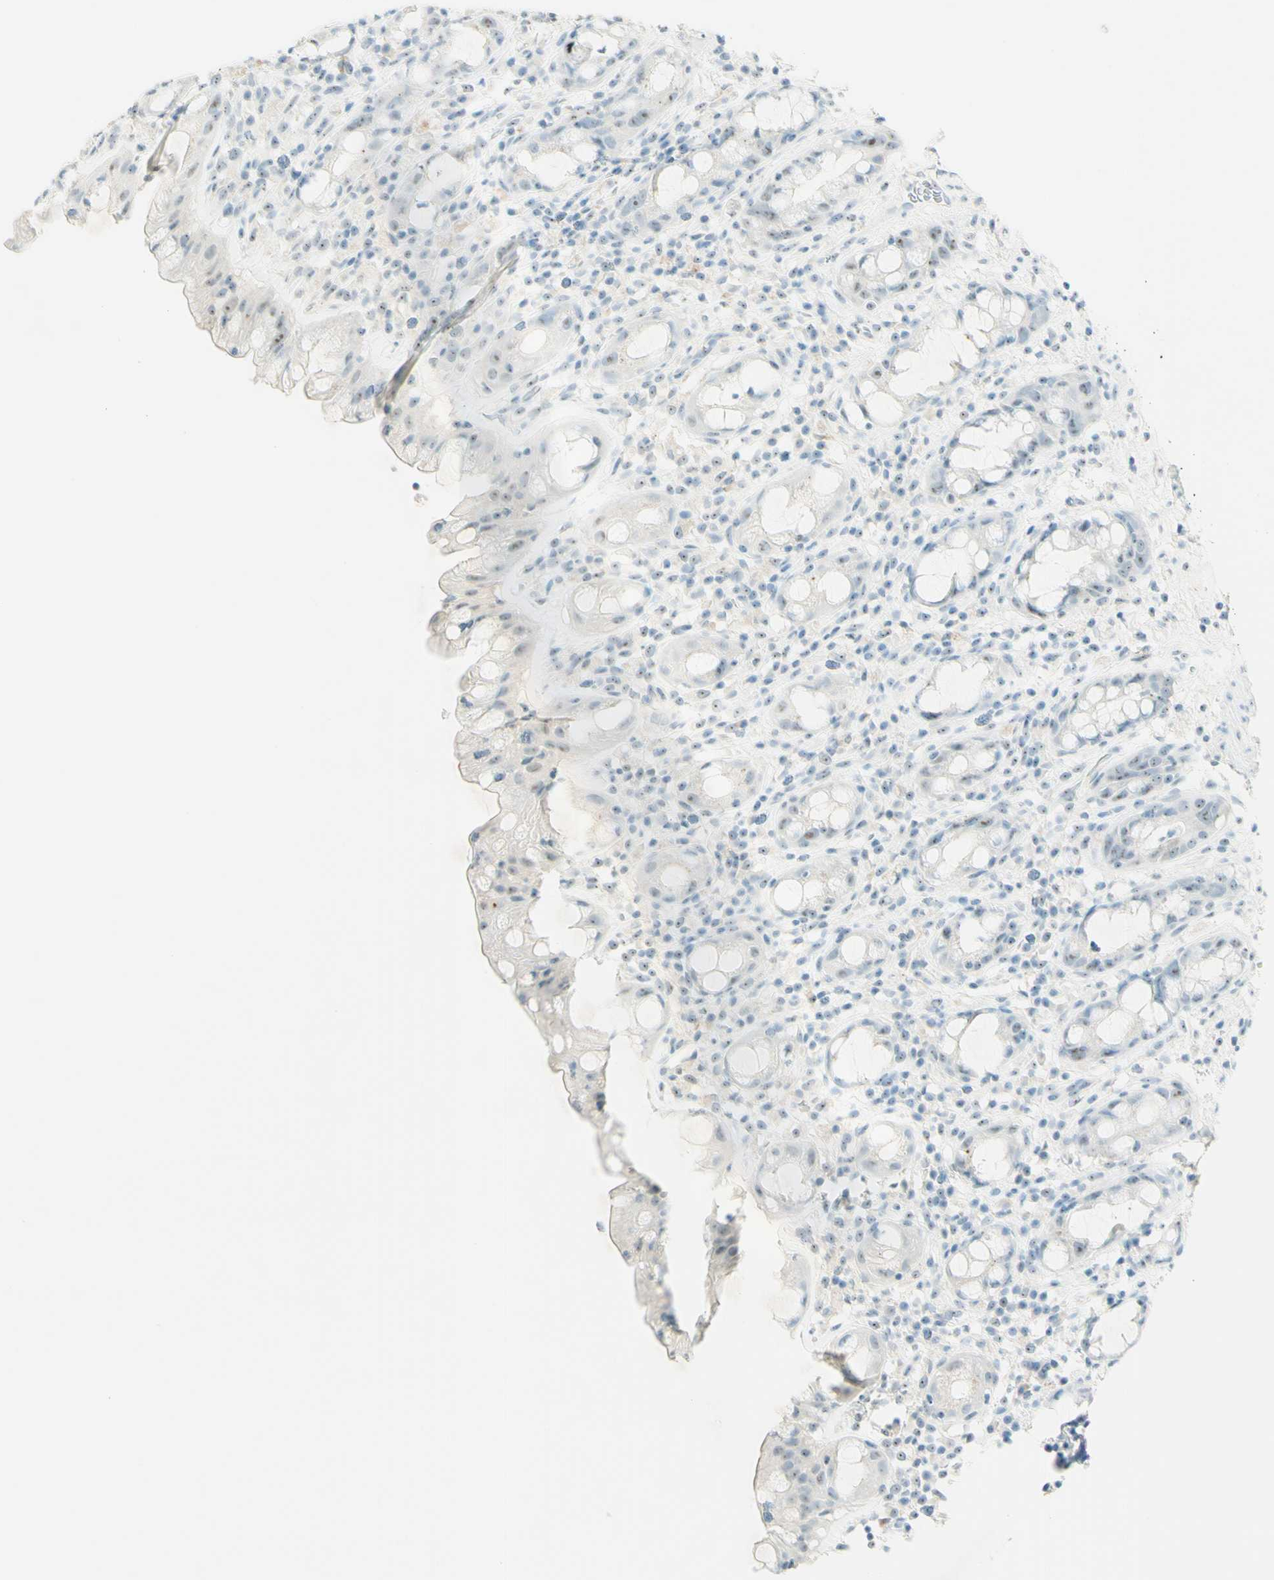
{"staining": {"intensity": "weak", "quantity": "25%-75%", "location": "nuclear"}, "tissue": "rectum", "cell_type": "Glandular cells", "image_type": "normal", "snomed": [{"axis": "morphology", "description": "Normal tissue, NOS"}, {"axis": "topography", "description": "Rectum"}], "caption": "Protein expression analysis of benign rectum exhibits weak nuclear positivity in about 25%-75% of glandular cells. Nuclei are stained in blue.", "gene": "FMR1NB", "patient": {"sex": "male", "age": 44}}